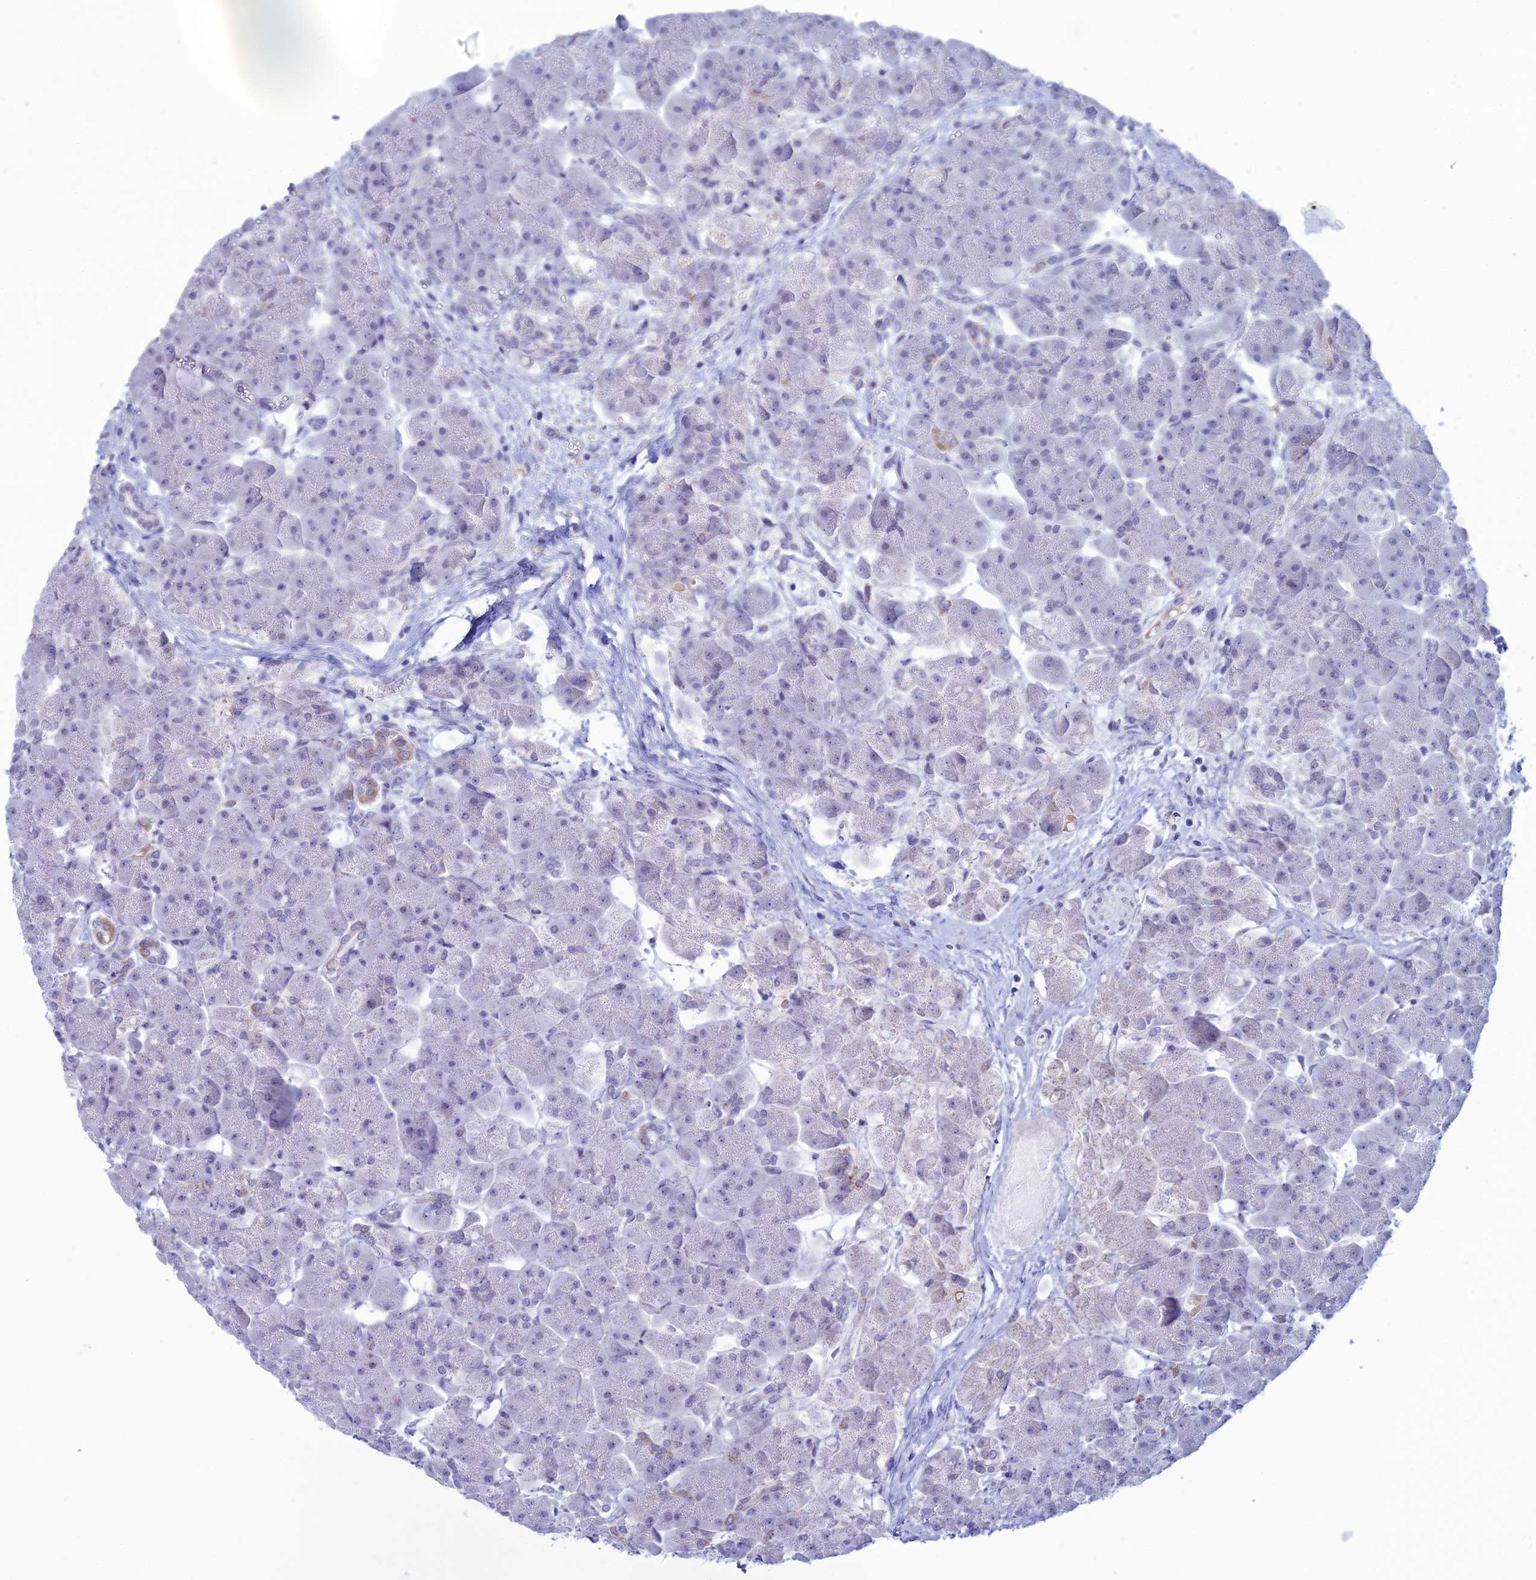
{"staining": {"intensity": "moderate", "quantity": "<25%", "location": "cytoplasmic/membranous"}, "tissue": "pancreas", "cell_type": "Exocrine glandular cells", "image_type": "normal", "snomed": [{"axis": "morphology", "description": "Normal tissue, NOS"}, {"axis": "topography", "description": "Pancreas"}], "caption": "Pancreas stained with a brown dye exhibits moderate cytoplasmic/membranous positive staining in approximately <25% of exocrine glandular cells.", "gene": "CFAP210", "patient": {"sex": "male", "age": 66}}